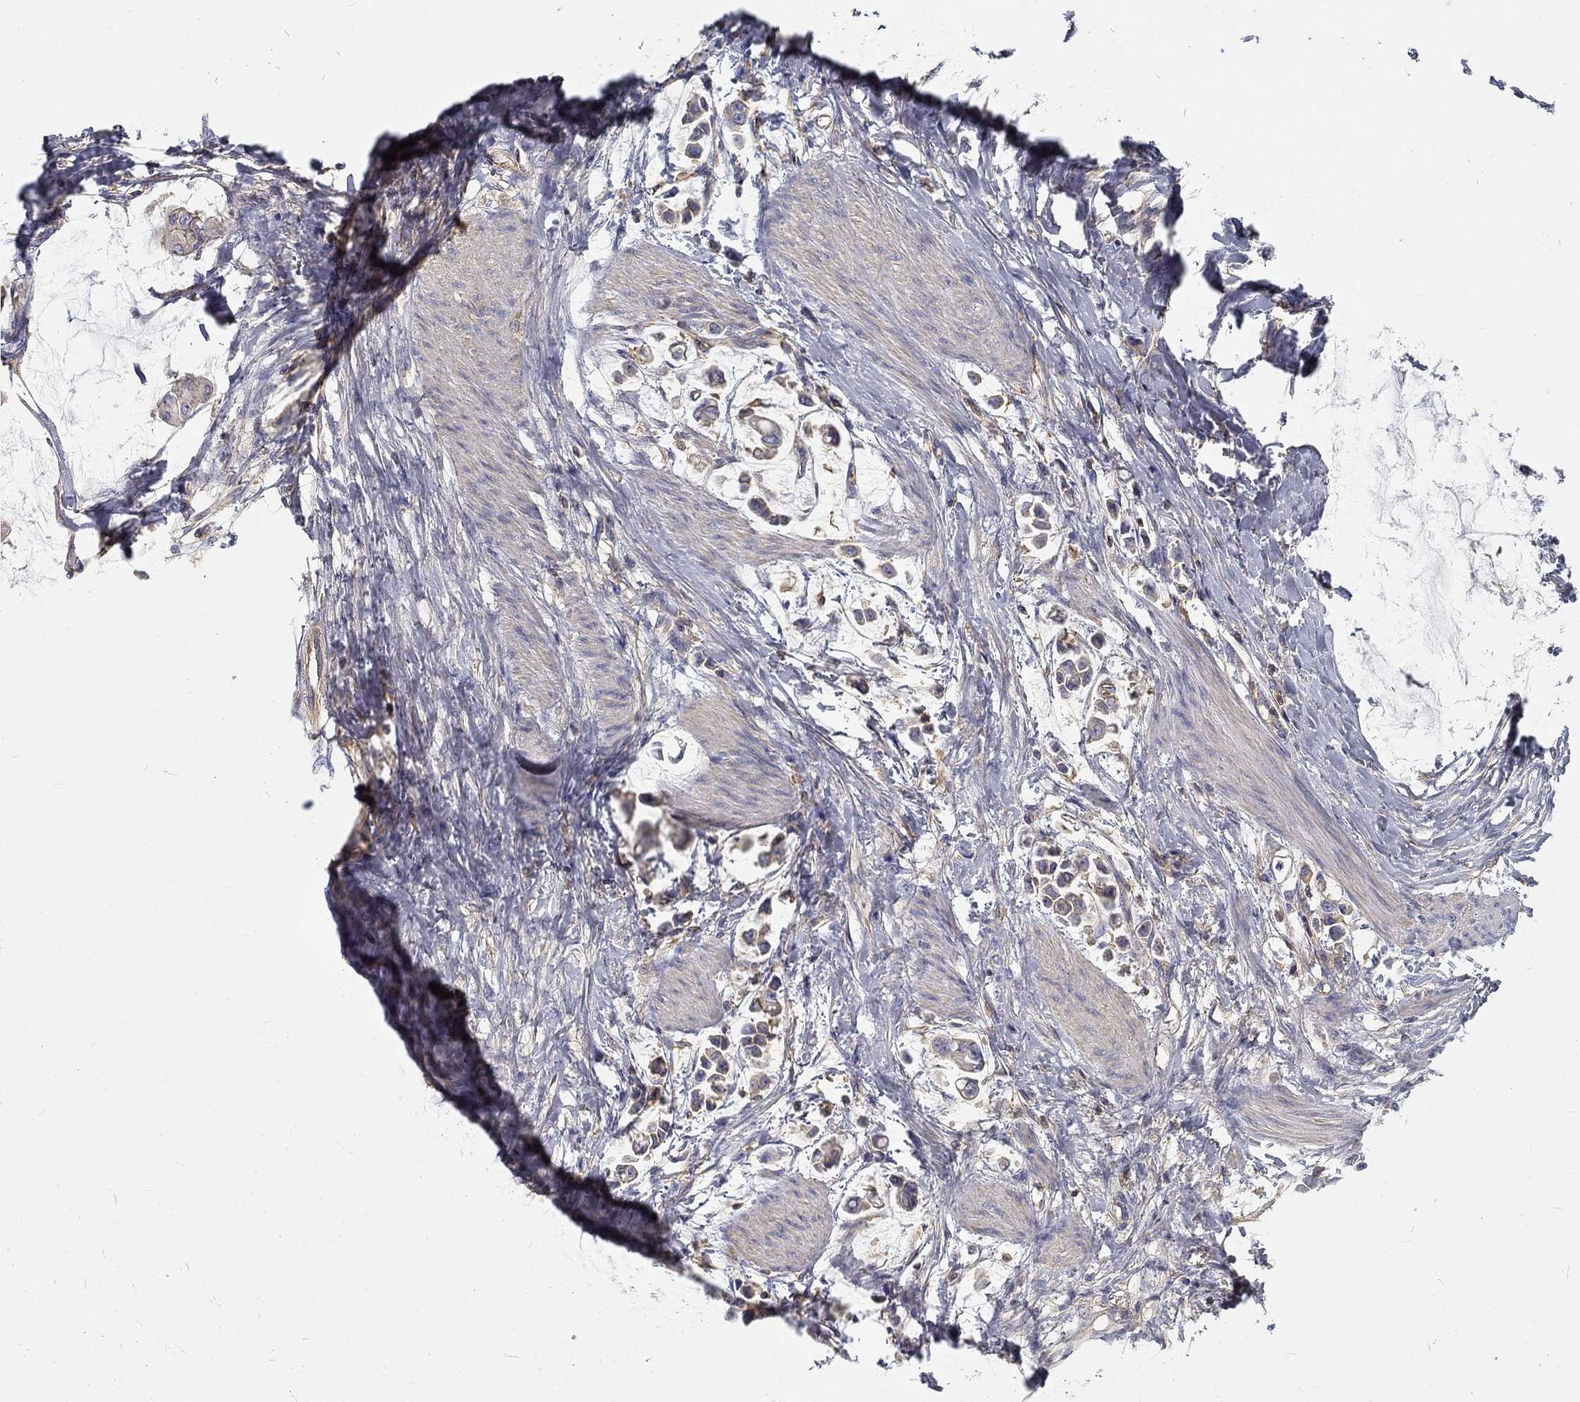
{"staining": {"intensity": "weak", "quantity": "25%-75%", "location": "cytoplasmic/membranous"}, "tissue": "stomach cancer", "cell_type": "Tumor cells", "image_type": "cancer", "snomed": [{"axis": "morphology", "description": "Adenocarcinoma, NOS"}, {"axis": "topography", "description": "Stomach"}], "caption": "The photomicrograph displays staining of stomach cancer, revealing weak cytoplasmic/membranous protein positivity (brown color) within tumor cells.", "gene": "MTMR11", "patient": {"sex": "male", "age": 82}}